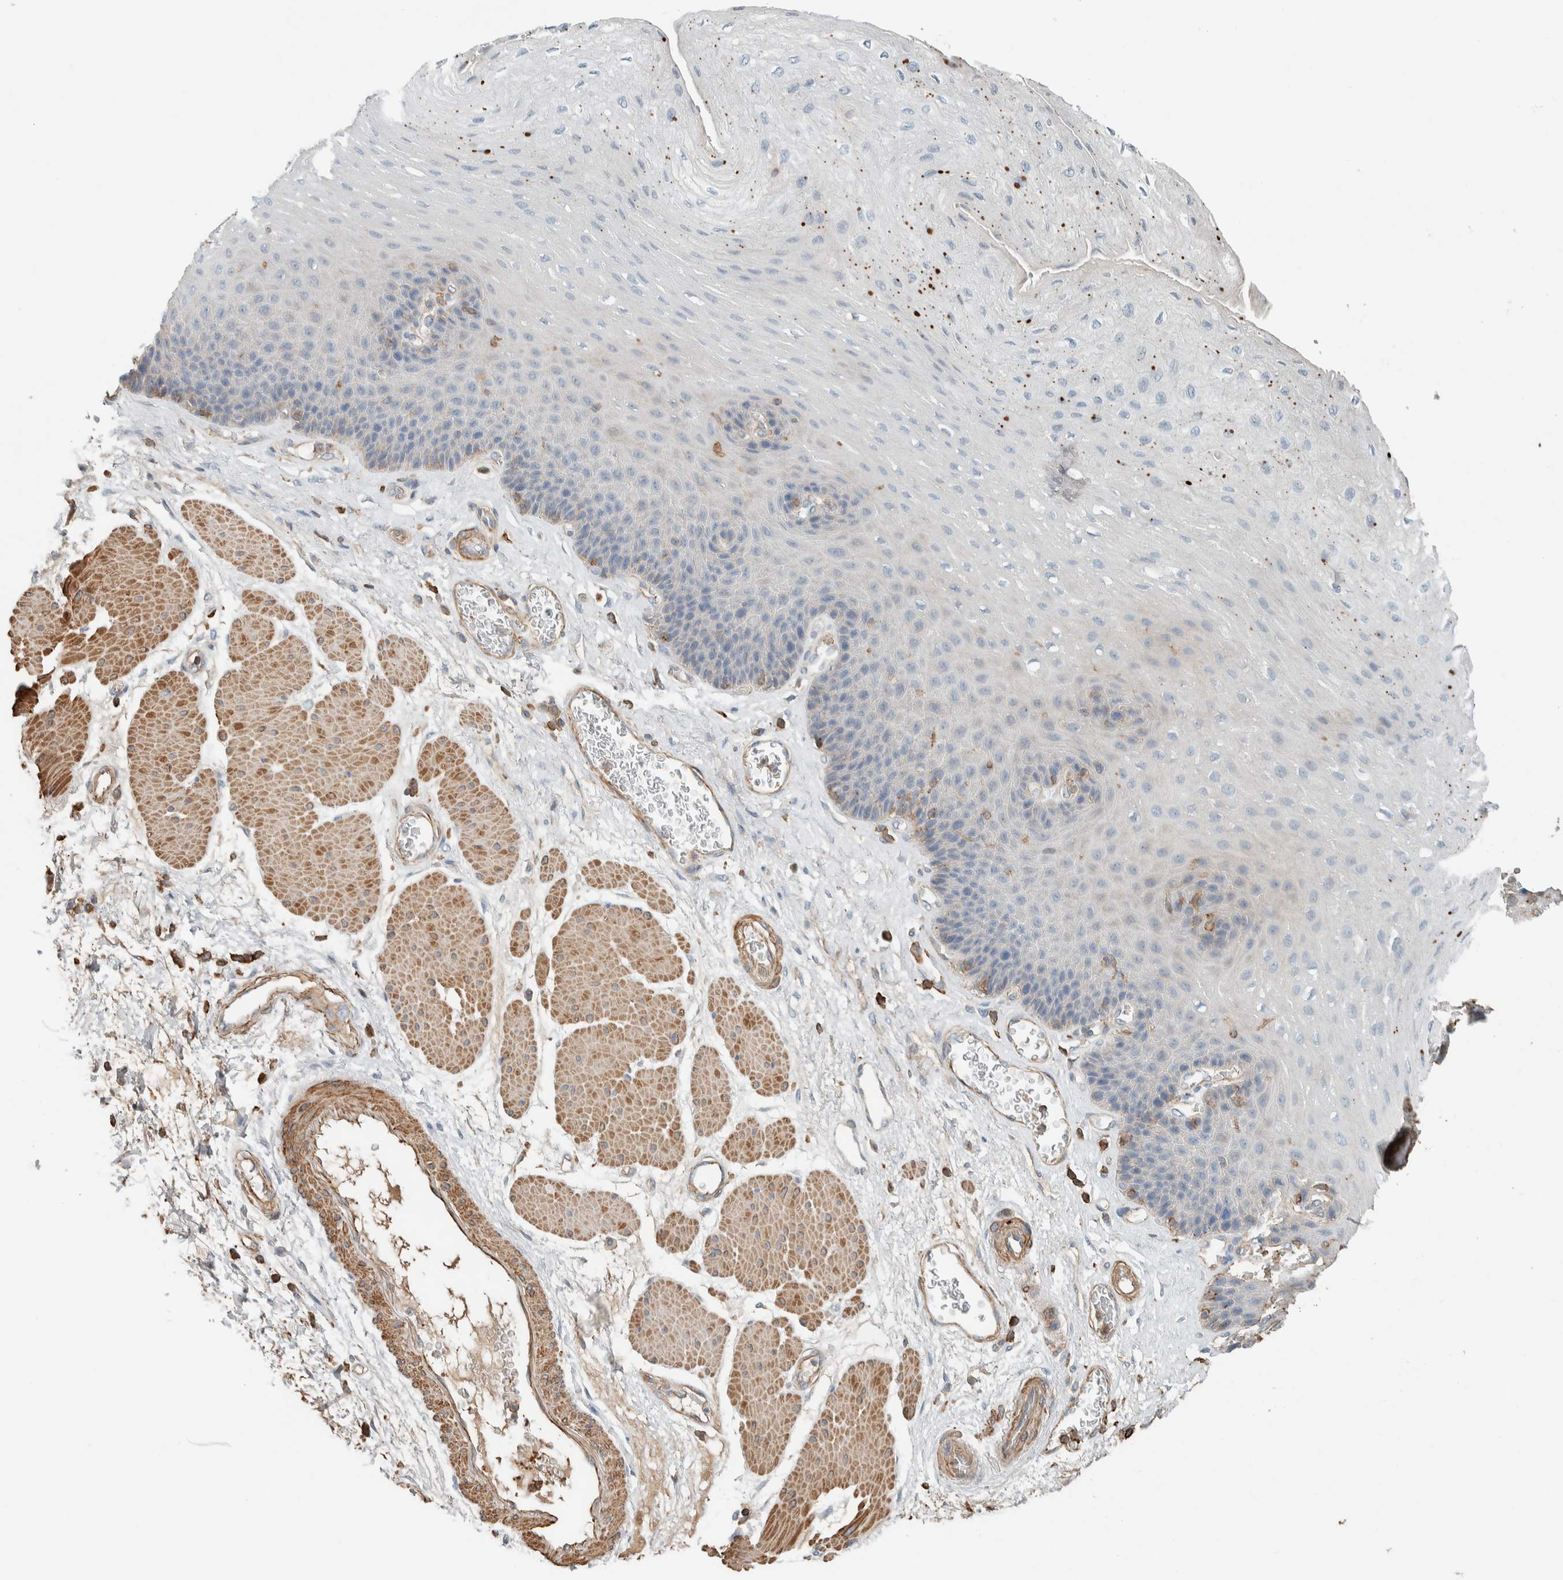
{"staining": {"intensity": "negative", "quantity": "none", "location": "none"}, "tissue": "esophagus", "cell_type": "Squamous epithelial cells", "image_type": "normal", "snomed": [{"axis": "morphology", "description": "Normal tissue, NOS"}, {"axis": "topography", "description": "Esophagus"}], "caption": "Immunohistochemistry (IHC) micrograph of unremarkable esophagus: esophagus stained with DAB shows no significant protein staining in squamous epithelial cells.", "gene": "CTBP2", "patient": {"sex": "female", "age": 72}}